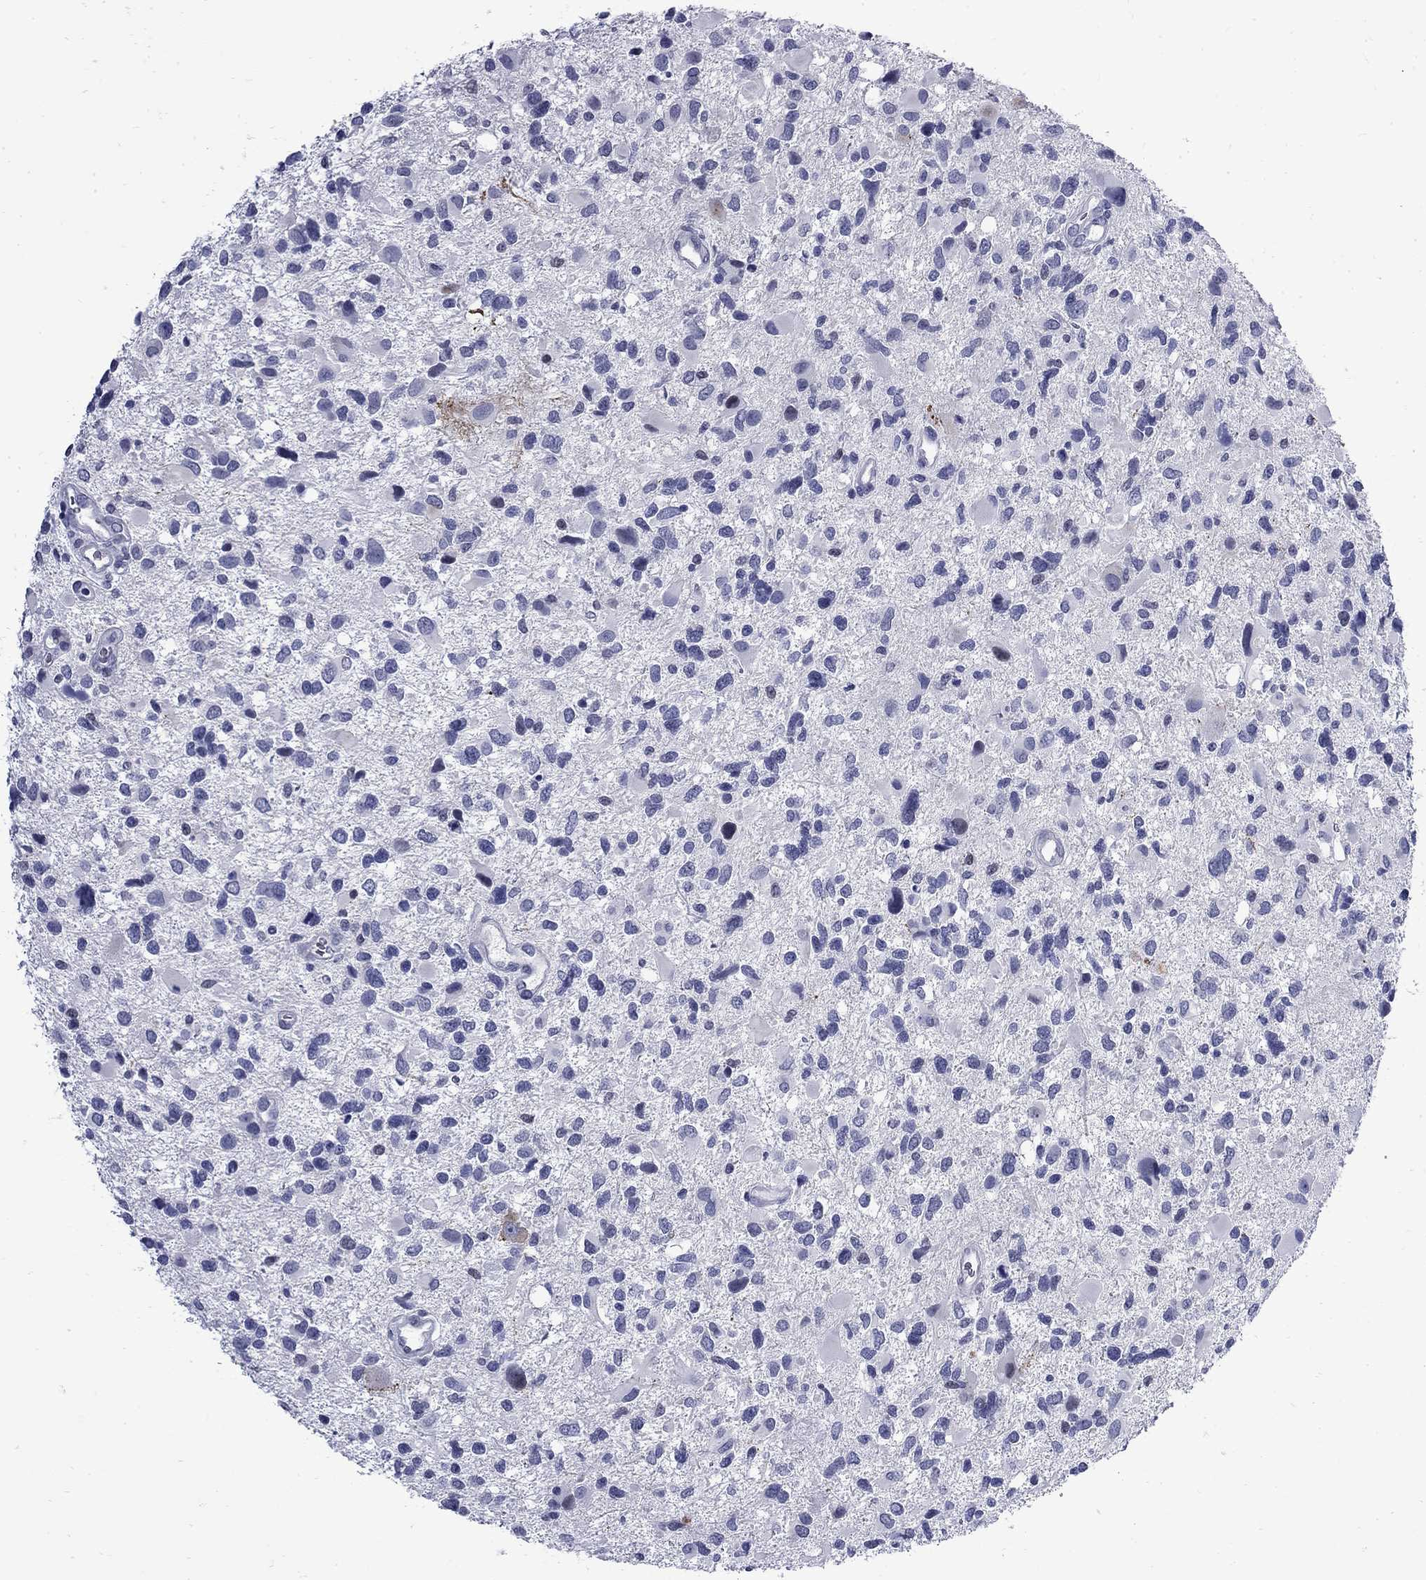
{"staining": {"intensity": "negative", "quantity": "none", "location": "none"}, "tissue": "glioma", "cell_type": "Tumor cells", "image_type": "cancer", "snomed": [{"axis": "morphology", "description": "Glioma, malignant, Low grade"}, {"axis": "topography", "description": "Brain"}], "caption": "An image of glioma stained for a protein reveals no brown staining in tumor cells. (Immunohistochemistry (ihc), brightfield microscopy, high magnification).", "gene": "MGARP", "patient": {"sex": "female", "age": 32}}